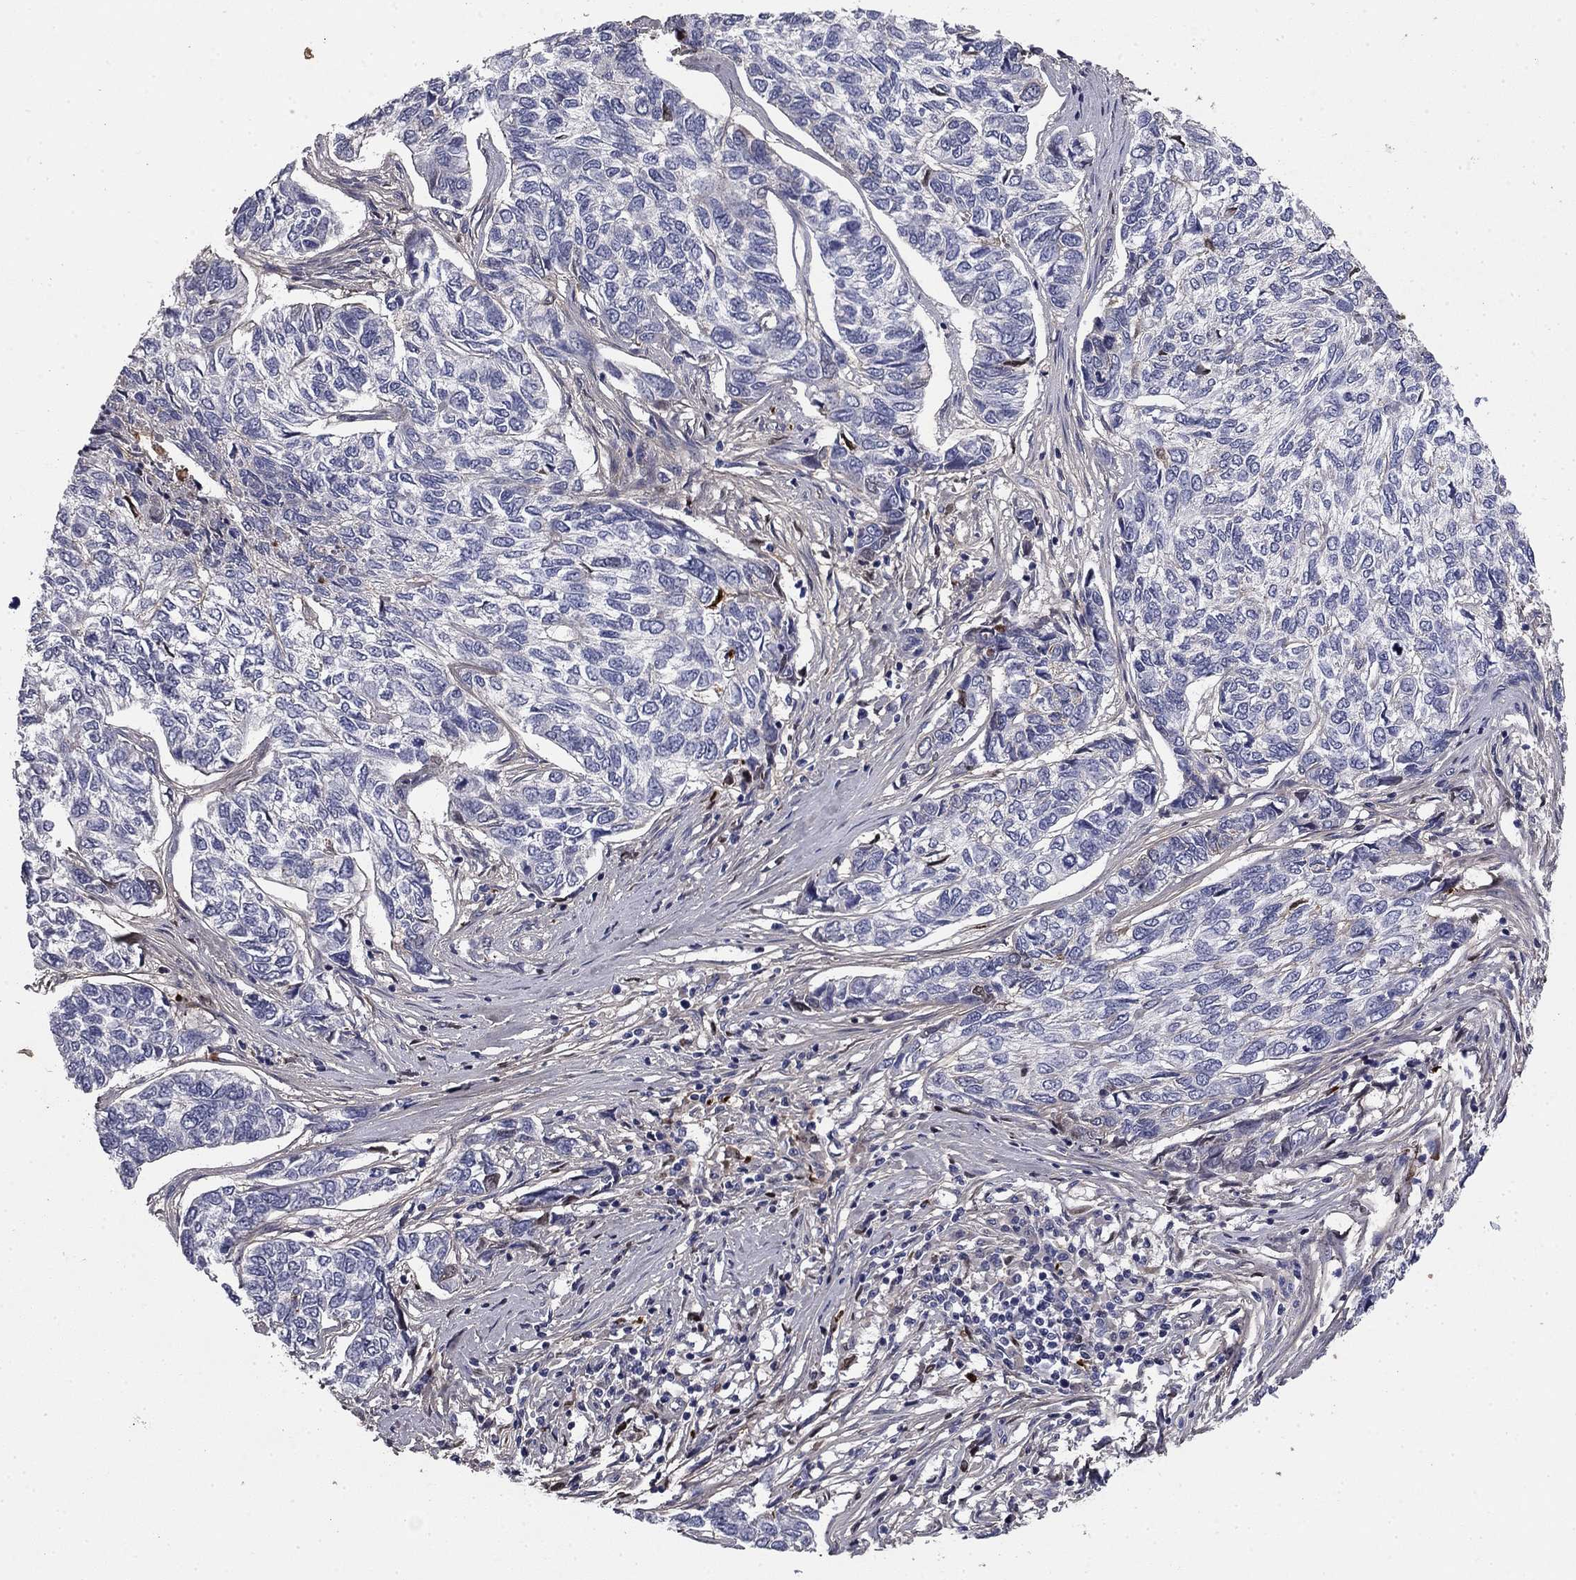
{"staining": {"intensity": "negative", "quantity": "none", "location": "none"}, "tissue": "skin cancer", "cell_type": "Tumor cells", "image_type": "cancer", "snomed": [{"axis": "morphology", "description": "Basal cell carcinoma"}, {"axis": "topography", "description": "Skin"}], "caption": "Histopathology image shows no significant protein staining in tumor cells of basal cell carcinoma (skin). The staining was performed using DAB (3,3'-diaminobenzidine) to visualize the protein expression in brown, while the nuclei were stained in blue with hematoxylin (Magnification: 20x).", "gene": "COL2A1", "patient": {"sex": "female", "age": 65}}